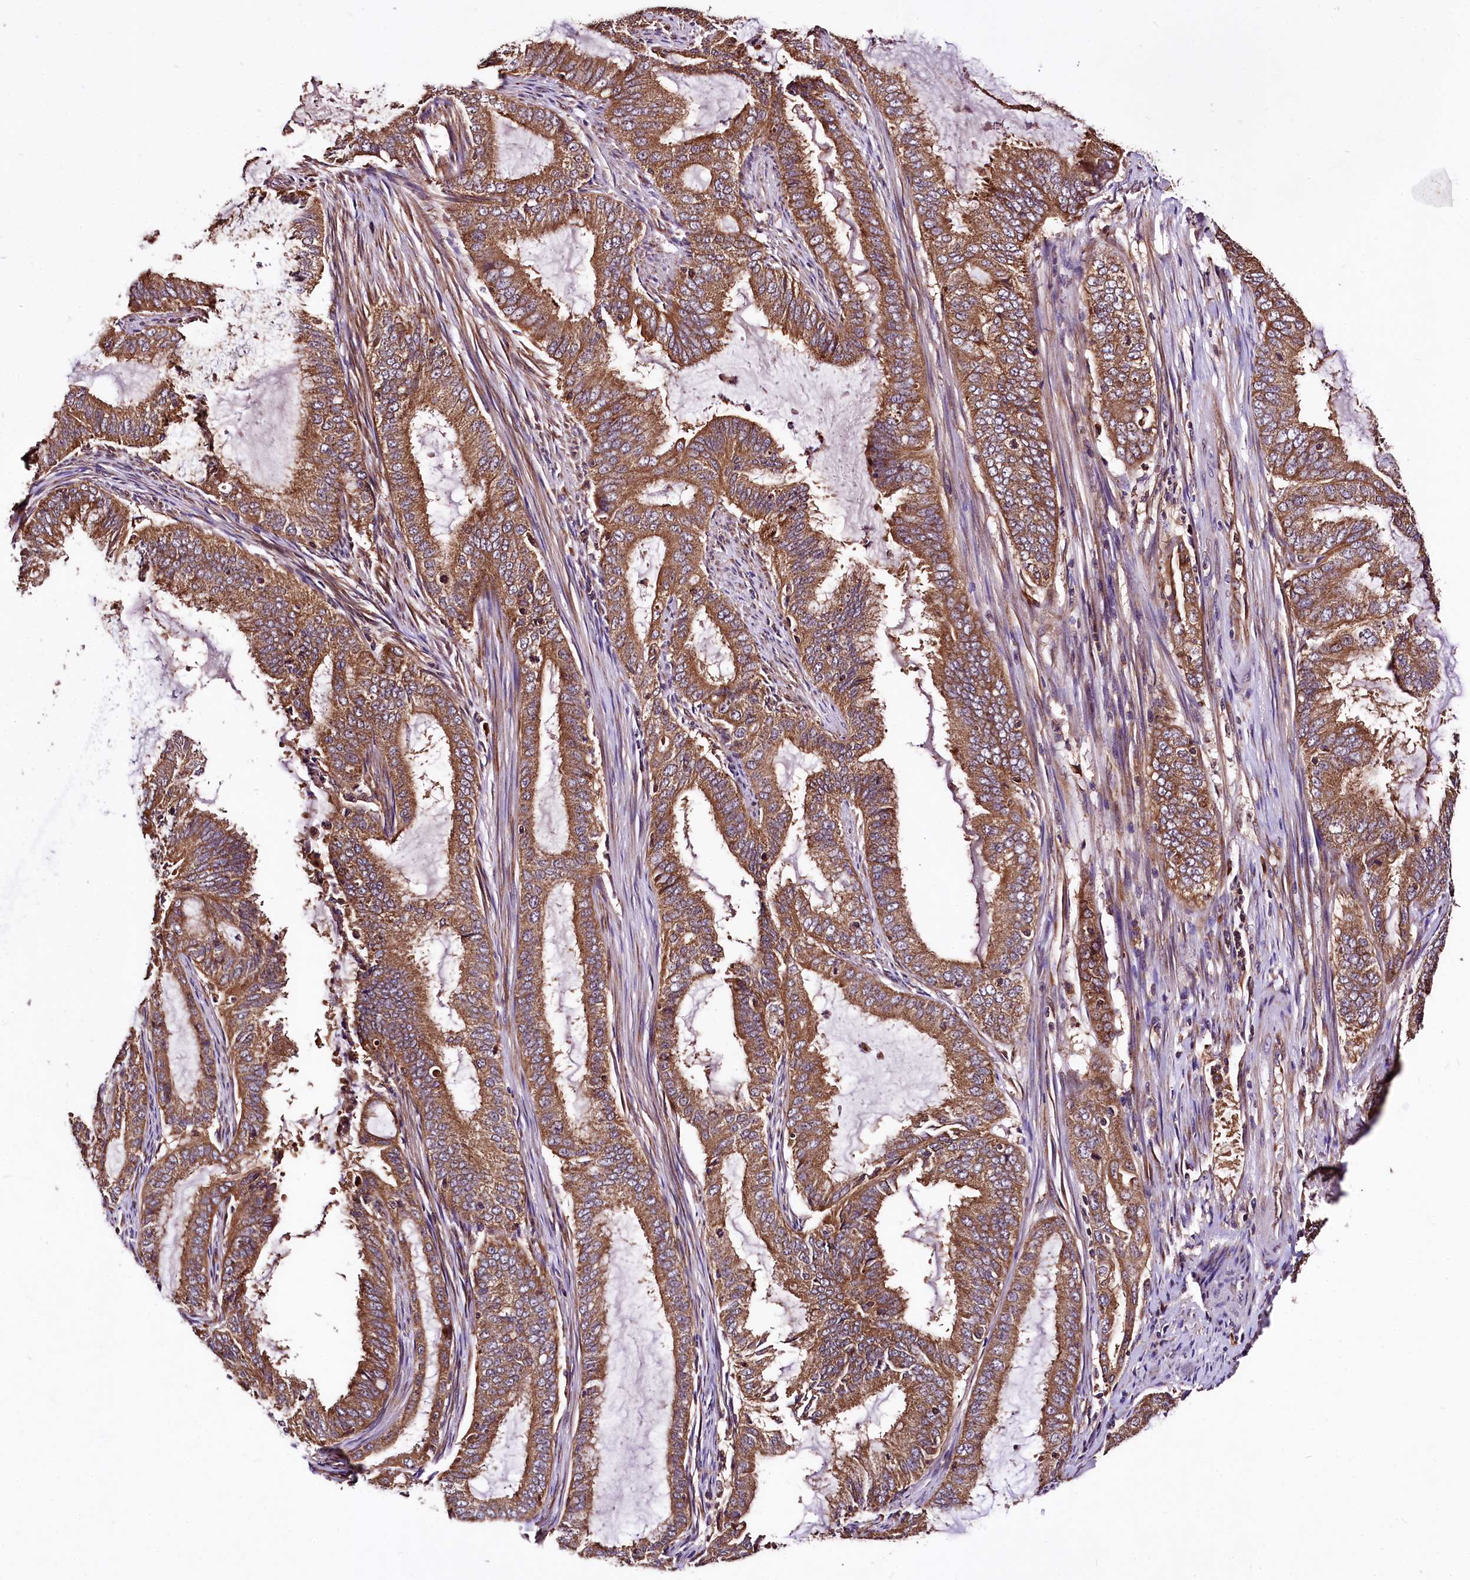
{"staining": {"intensity": "moderate", "quantity": ">75%", "location": "cytoplasmic/membranous"}, "tissue": "endometrial cancer", "cell_type": "Tumor cells", "image_type": "cancer", "snomed": [{"axis": "morphology", "description": "Adenocarcinoma, NOS"}, {"axis": "topography", "description": "Endometrium"}], "caption": "Human endometrial cancer stained for a protein (brown) shows moderate cytoplasmic/membranous positive expression in about >75% of tumor cells.", "gene": "LRSAM1", "patient": {"sex": "female", "age": 51}}